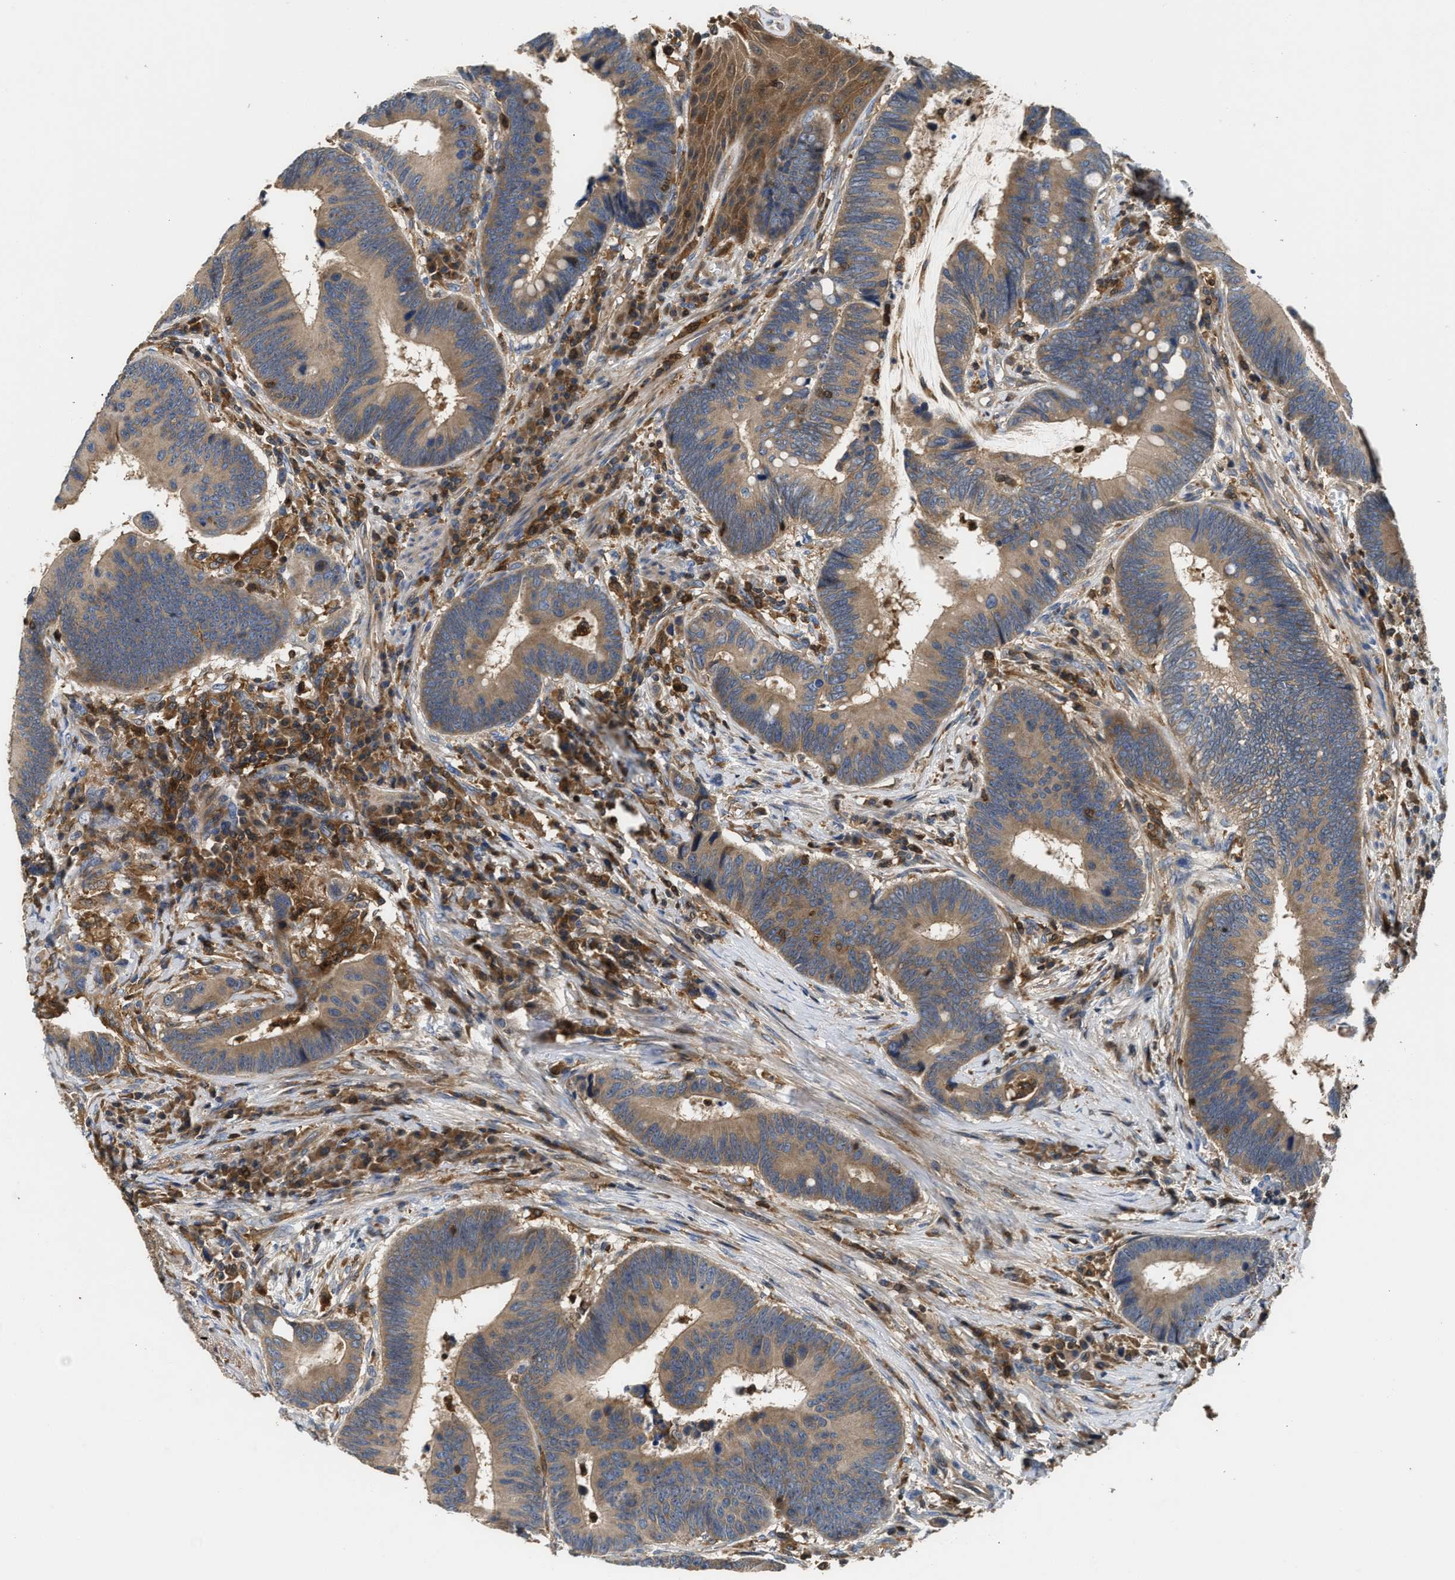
{"staining": {"intensity": "weak", "quantity": ">75%", "location": "cytoplasmic/membranous"}, "tissue": "colorectal cancer", "cell_type": "Tumor cells", "image_type": "cancer", "snomed": [{"axis": "morphology", "description": "Adenocarcinoma, NOS"}, {"axis": "topography", "description": "Rectum"}, {"axis": "topography", "description": "Anal"}], "caption": "Tumor cells show low levels of weak cytoplasmic/membranous positivity in about >75% of cells in human colorectal adenocarcinoma.", "gene": "OSTF1", "patient": {"sex": "female", "age": 89}}